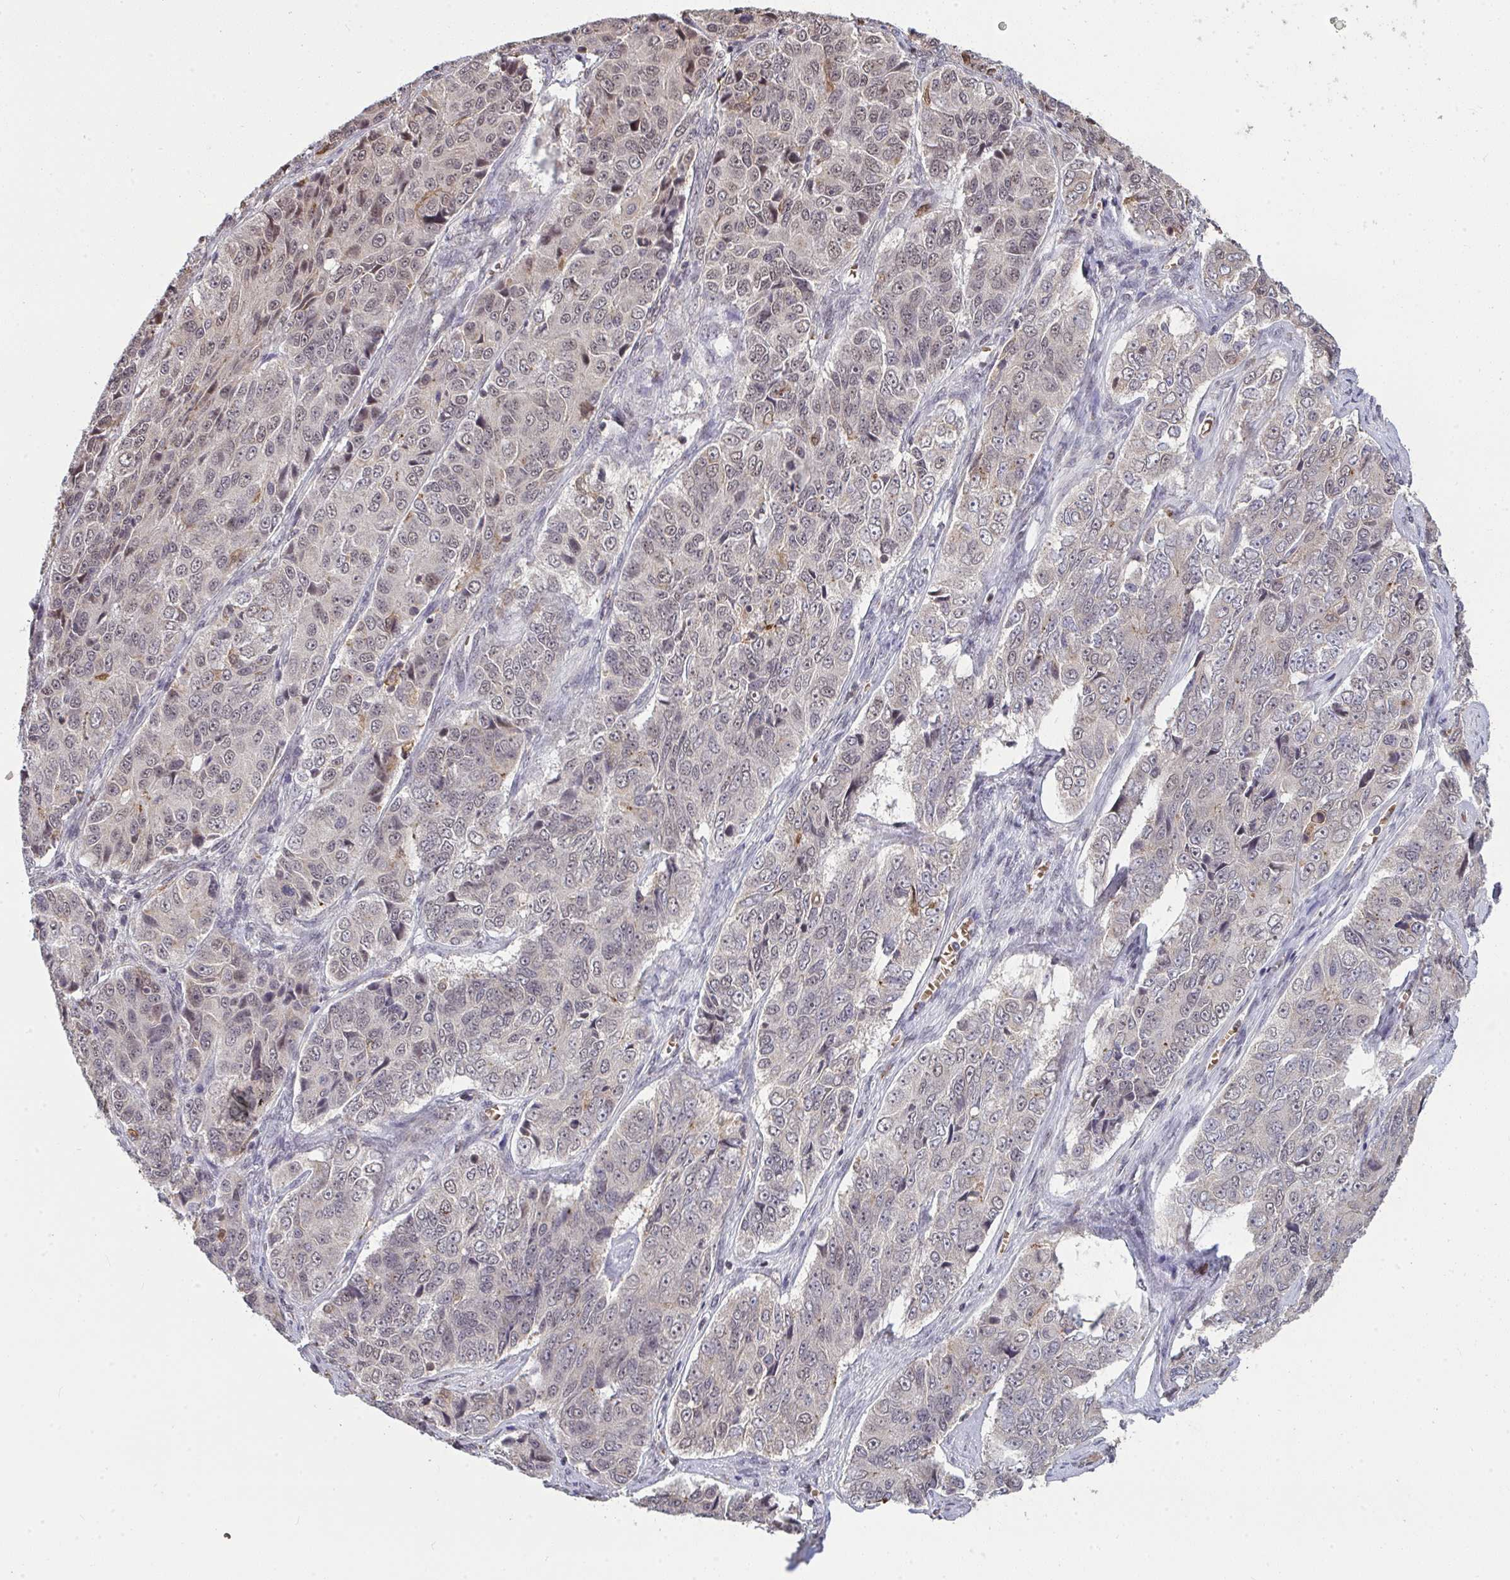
{"staining": {"intensity": "weak", "quantity": "<25%", "location": "nuclear"}, "tissue": "ovarian cancer", "cell_type": "Tumor cells", "image_type": "cancer", "snomed": [{"axis": "morphology", "description": "Carcinoma, endometroid"}, {"axis": "topography", "description": "Ovary"}], "caption": "Human ovarian cancer stained for a protein using immunohistochemistry (IHC) exhibits no positivity in tumor cells.", "gene": "SAP30", "patient": {"sex": "female", "age": 51}}